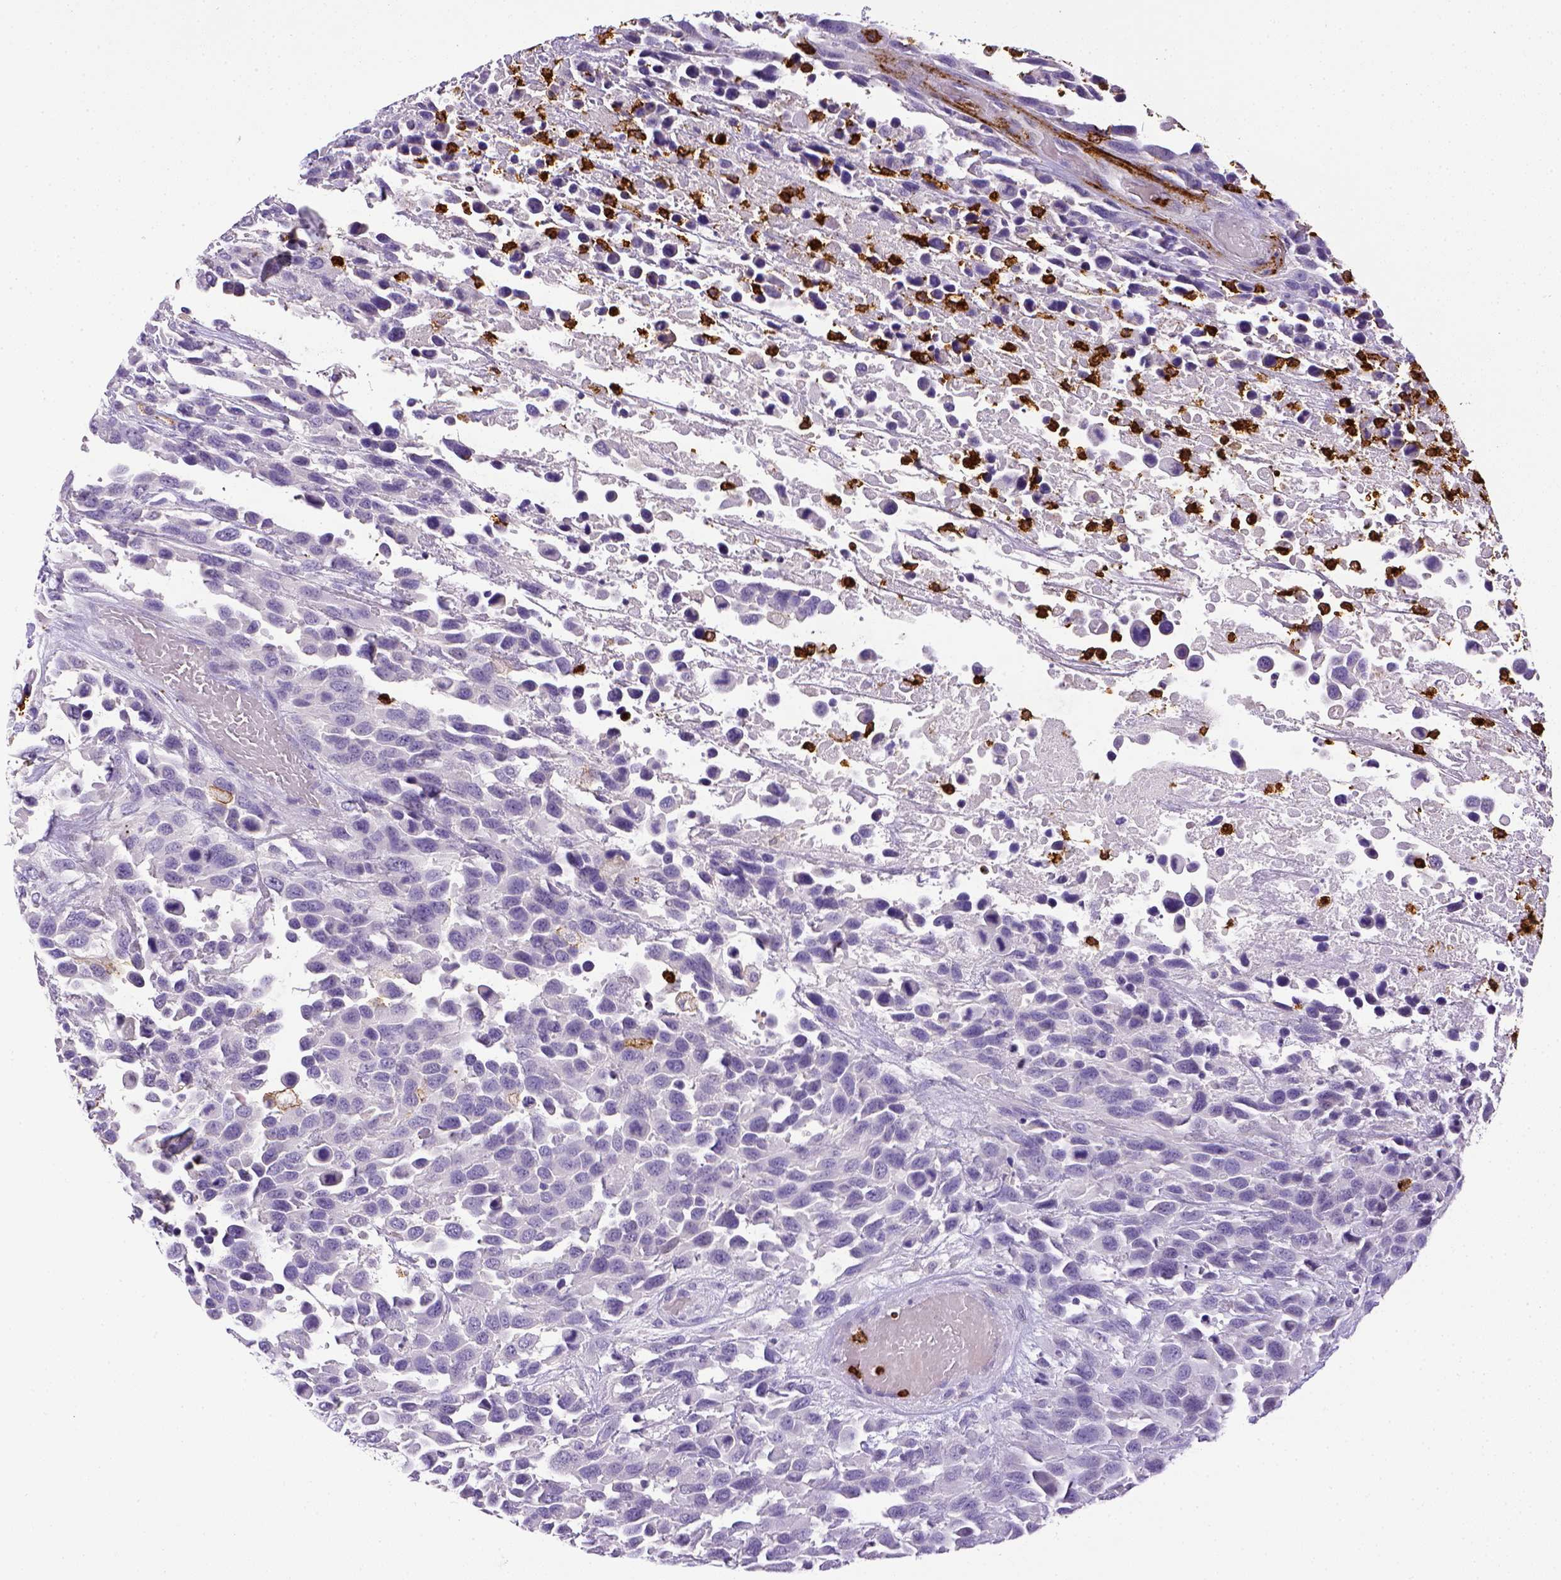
{"staining": {"intensity": "negative", "quantity": "none", "location": "none"}, "tissue": "urothelial cancer", "cell_type": "Tumor cells", "image_type": "cancer", "snomed": [{"axis": "morphology", "description": "Urothelial carcinoma, High grade"}, {"axis": "topography", "description": "Urinary bladder"}], "caption": "There is no significant staining in tumor cells of urothelial cancer.", "gene": "ITGAM", "patient": {"sex": "female", "age": 70}}